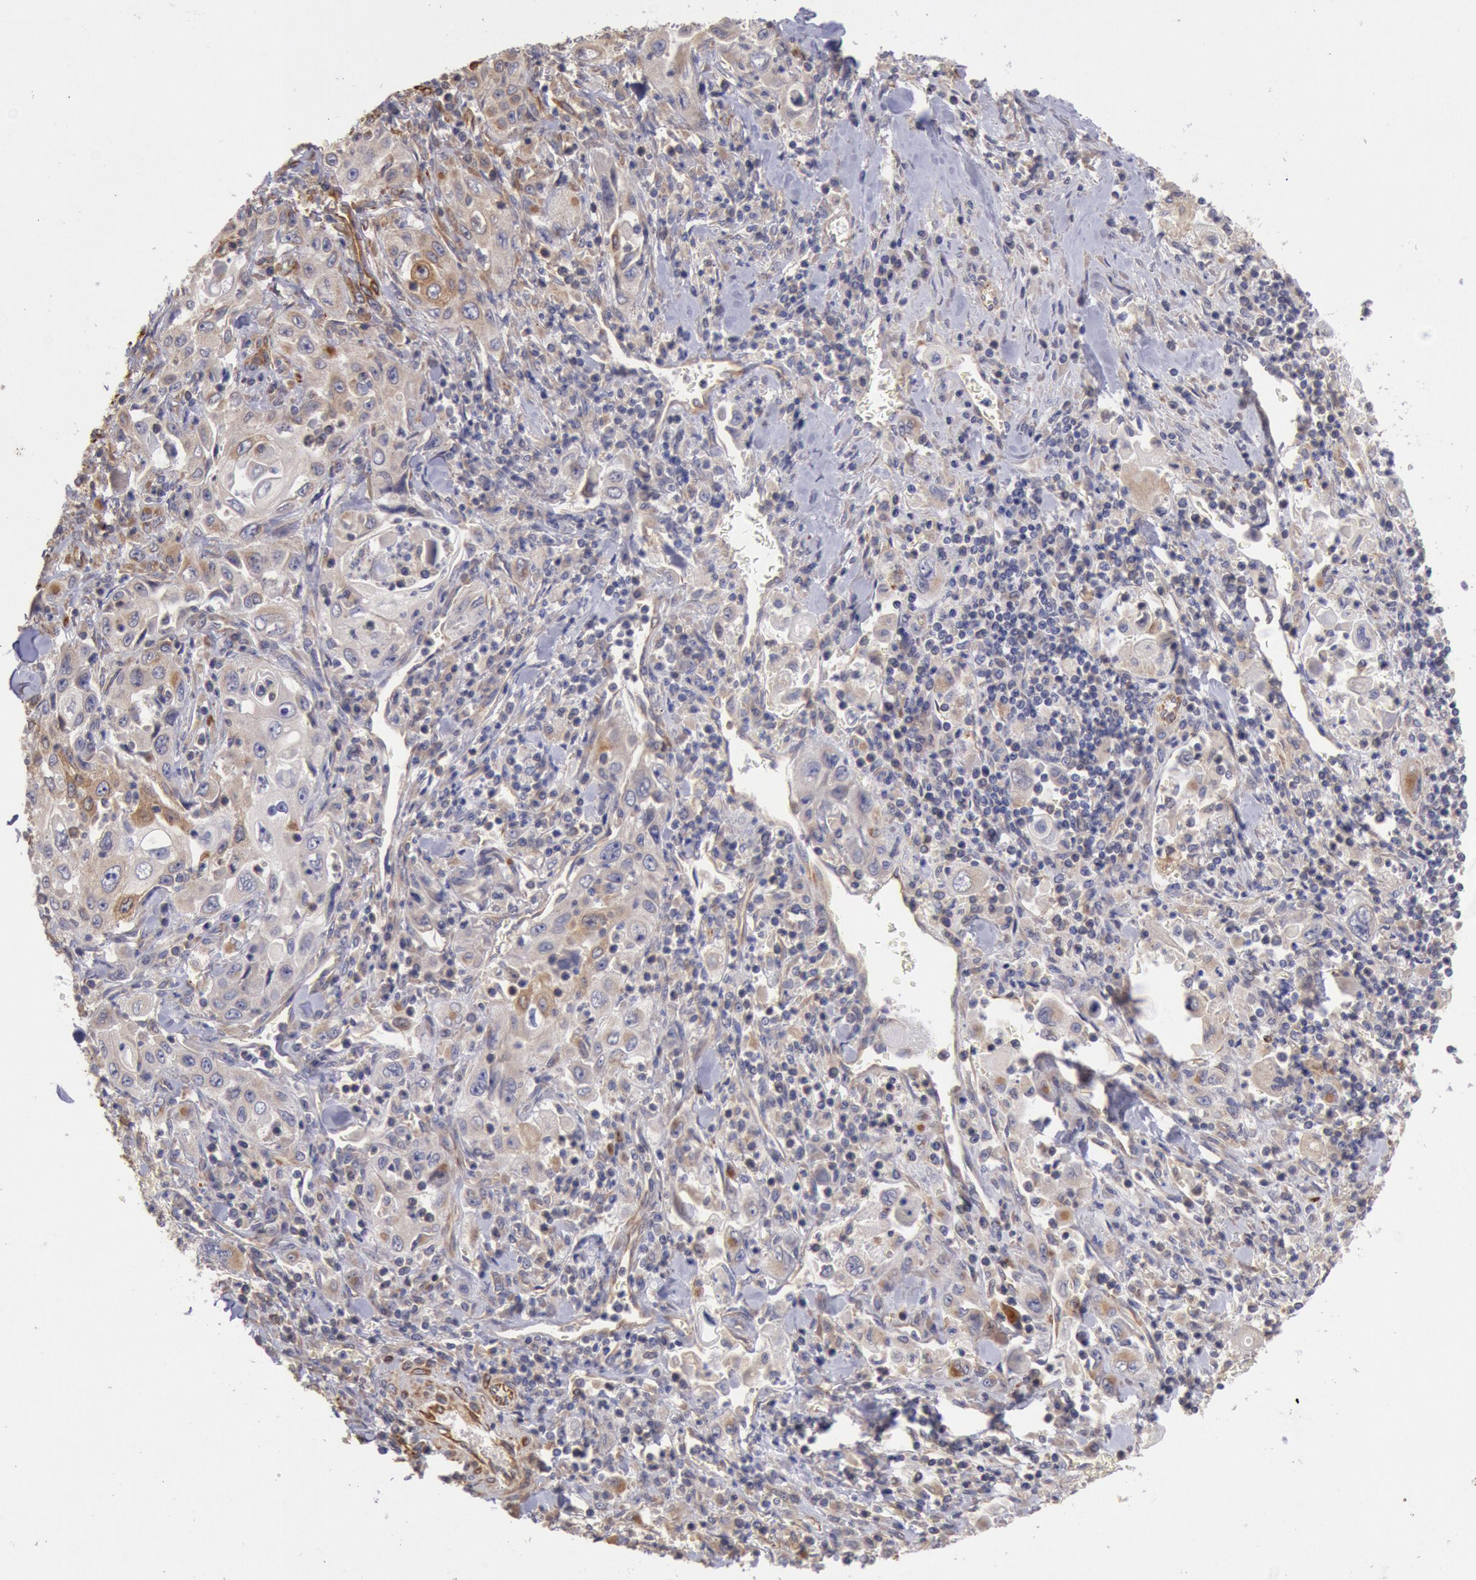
{"staining": {"intensity": "weak", "quantity": "<25%", "location": "cytoplasmic/membranous"}, "tissue": "pancreatic cancer", "cell_type": "Tumor cells", "image_type": "cancer", "snomed": [{"axis": "morphology", "description": "Adenocarcinoma, NOS"}, {"axis": "topography", "description": "Pancreas"}], "caption": "Immunohistochemistry (IHC) photomicrograph of neoplastic tissue: adenocarcinoma (pancreatic) stained with DAB demonstrates no significant protein expression in tumor cells. (Brightfield microscopy of DAB (3,3'-diaminobenzidine) IHC at high magnification).", "gene": "RNF139", "patient": {"sex": "male", "age": 70}}